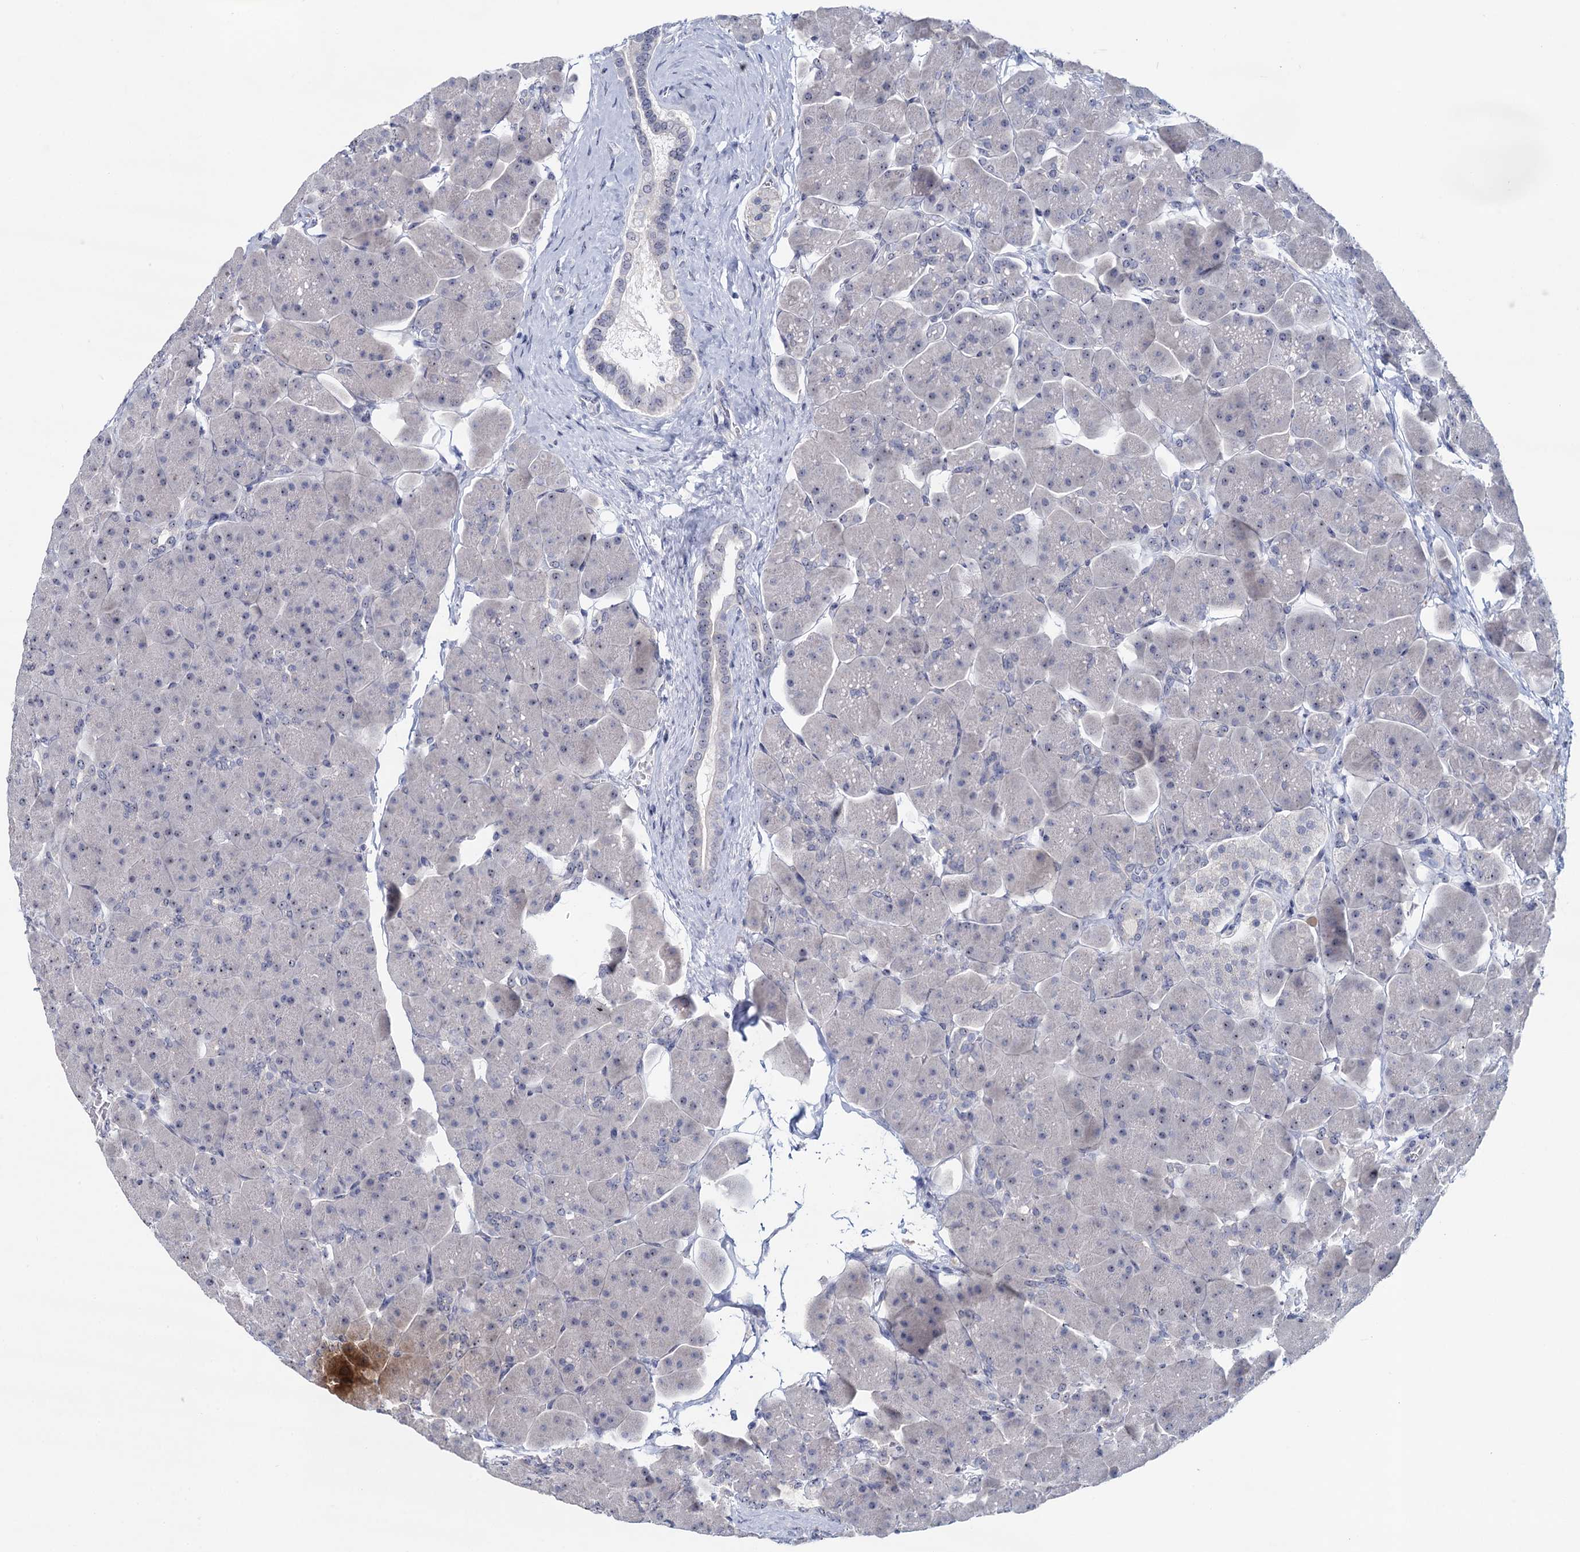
{"staining": {"intensity": "negative", "quantity": "none", "location": "none"}, "tissue": "pancreas", "cell_type": "Exocrine glandular cells", "image_type": "normal", "snomed": [{"axis": "morphology", "description": "Normal tissue, NOS"}, {"axis": "topography", "description": "Pancreas"}], "caption": "Immunohistochemistry (IHC) of unremarkable human pancreas displays no expression in exocrine glandular cells. (Stains: DAB (3,3'-diaminobenzidine) IHC with hematoxylin counter stain, Microscopy: brightfield microscopy at high magnification).", "gene": "SFN", "patient": {"sex": "male", "age": 66}}